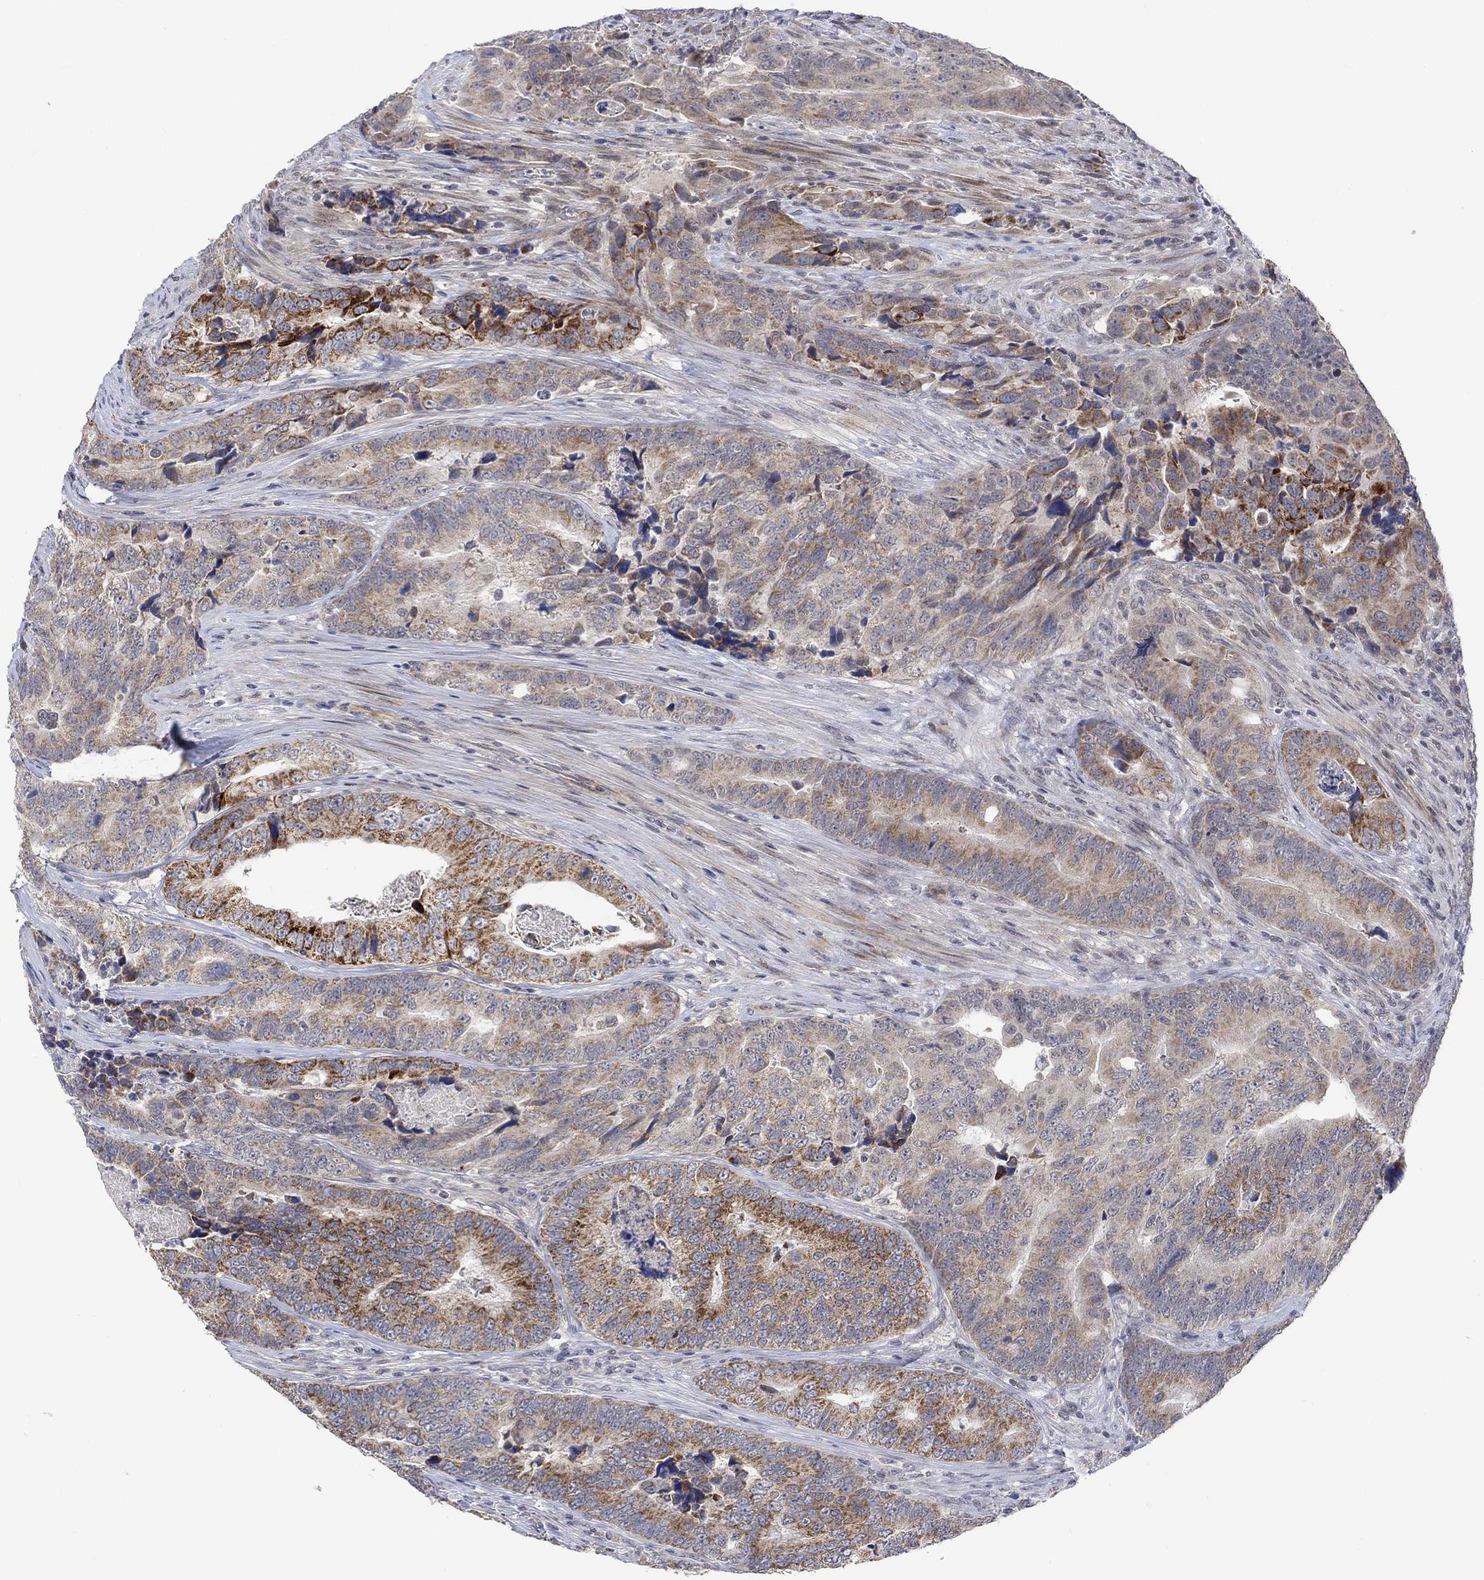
{"staining": {"intensity": "strong", "quantity": "<25%", "location": "cytoplasmic/membranous"}, "tissue": "colorectal cancer", "cell_type": "Tumor cells", "image_type": "cancer", "snomed": [{"axis": "morphology", "description": "Adenocarcinoma, NOS"}, {"axis": "topography", "description": "Colon"}], "caption": "Adenocarcinoma (colorectal) was stained to show a protein in brown. There is medium levels of strong cytoplasmic/membranous positivity in approximately <25% of tumor cells.", "gene": "SLC48A1", "patient": {"sex": "female", "age": 72}}